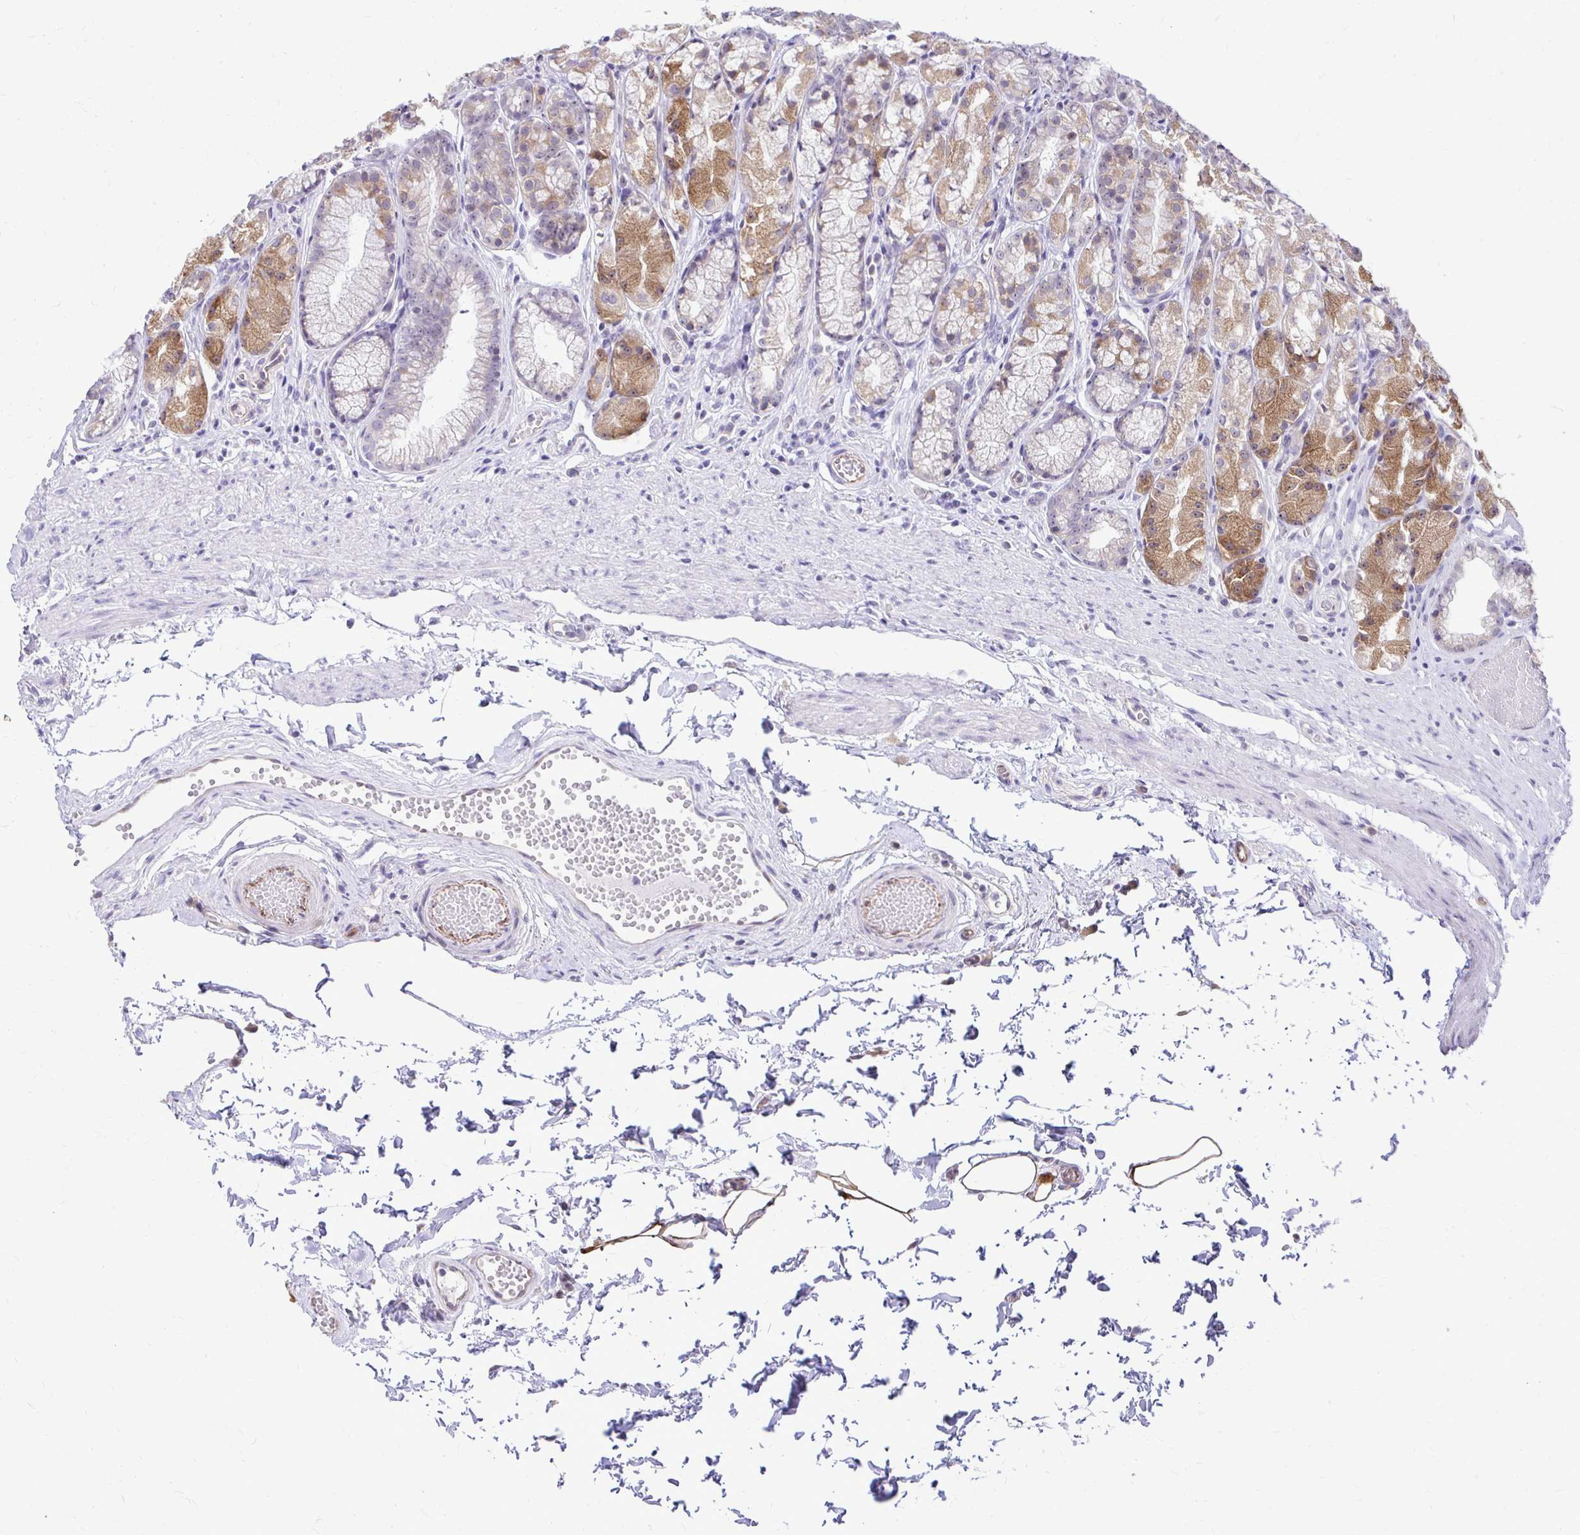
{"staining": {"intensity": "moderate", "quantity": "<25%", "location": "cytoplasmic/membranous"}, "tissue": "stomach", "cell_type": "Glandular cells", "image_type": "normal", "snomed": [{"axis": "morphology", "description": "Normal tissue, NOS"}, {"axis": "topography", "description": "Stomach"}], "caption": "This micrograph reveals immunohistochemistry (IHC) staining of unremarkable human stomach, with low moderate cytoplasmic/membranous positivity in about <25% of glandular cells.", "gene": "NIFK", "patient": {"sex": "male", "age": 70}}